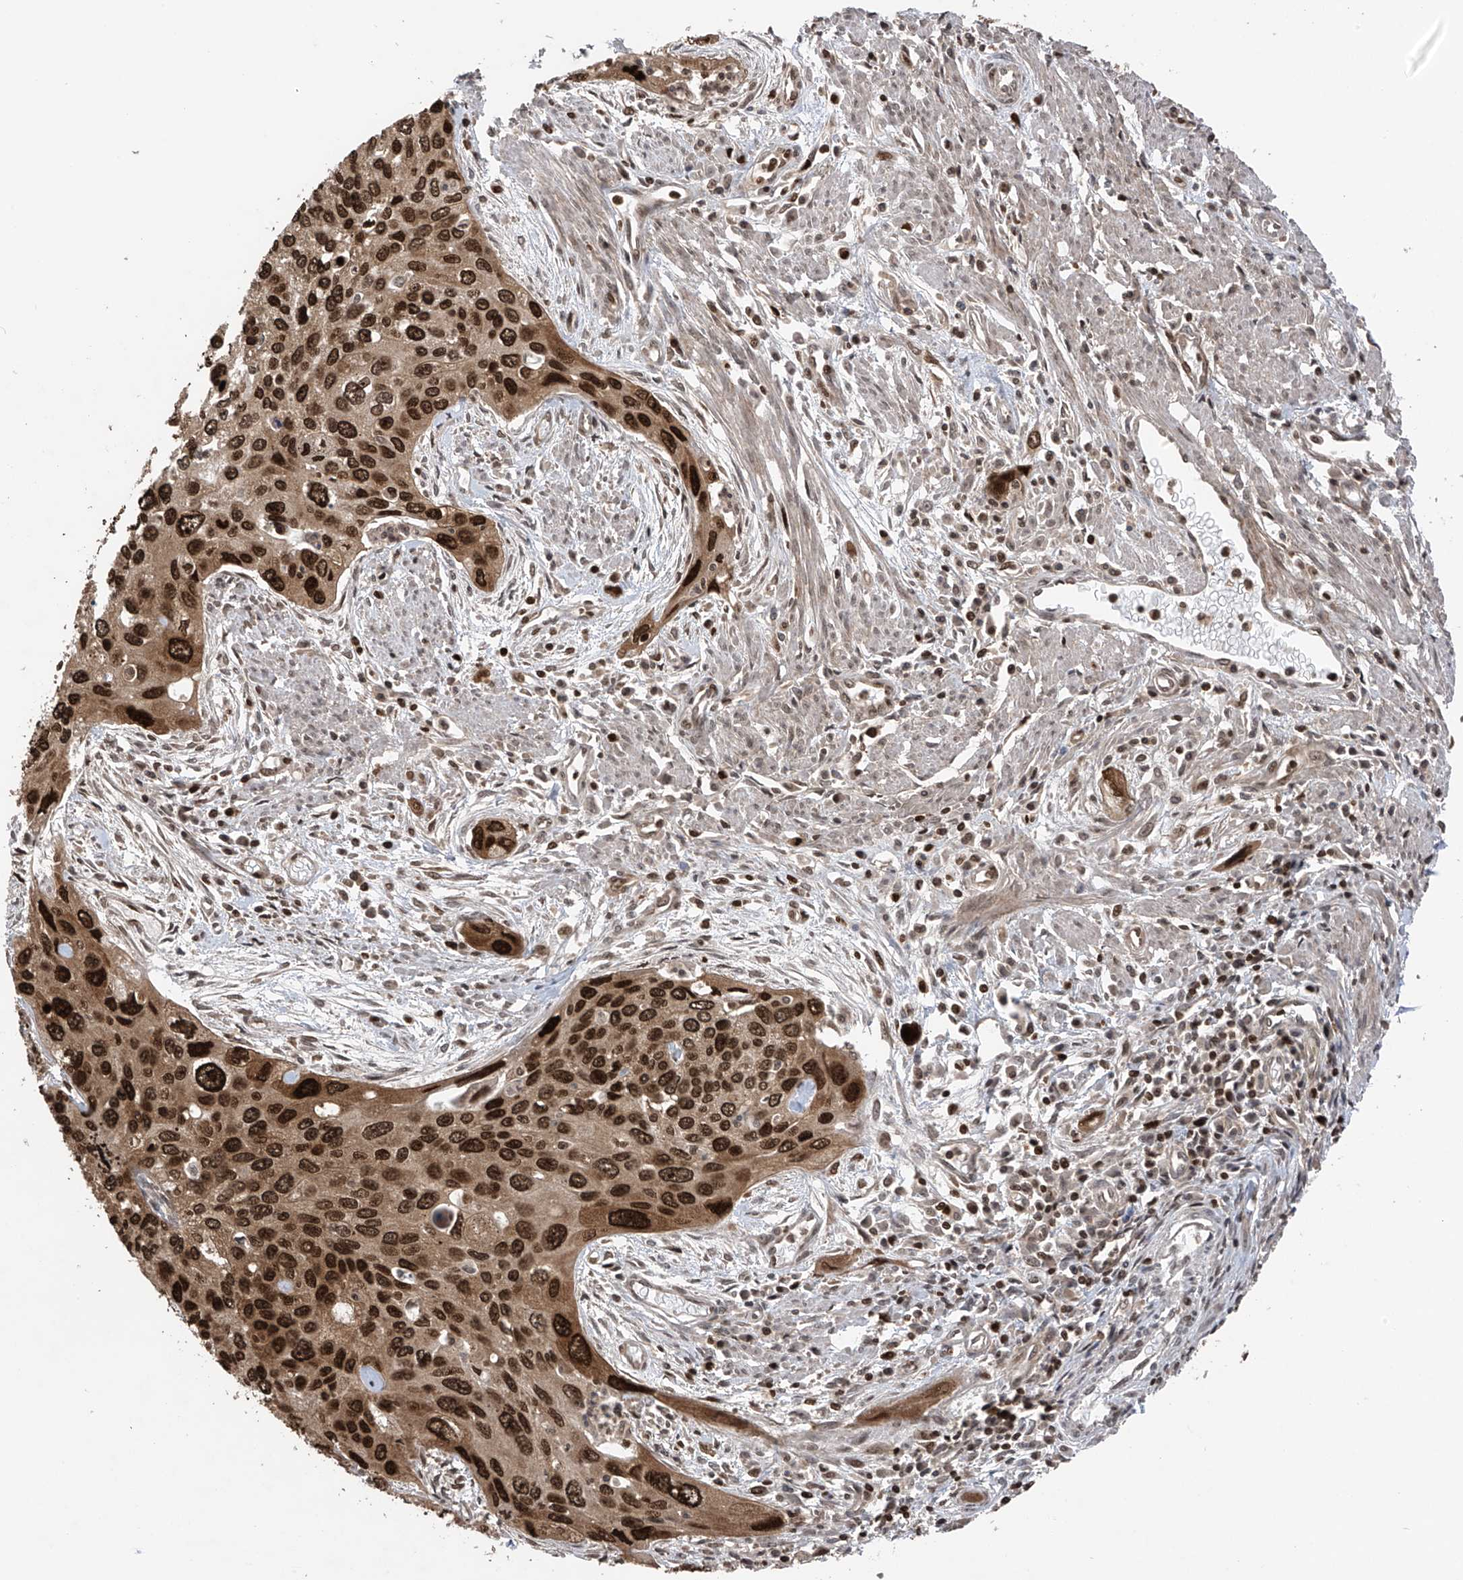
{"staining": {"intensity": "strong", "quantity": ">75%", "location": "cytoplasmic/membranous,nuclear"}, "tissue": "cervical cancer", "cell_type": "Tumor cells", "image_type": "cancer", "snomed": [{"axis": "morphology", "description": "Squamous cell carcinoma, NOS"}, {"axis": "topography", "description": "Cervix"}], "caption": "A brown stain highlights strong cytoplasmic/membranous and nuclear staining of a protein in human squamous cell carcinoma (cervical) tumor cells.", "gene": "DNAJC9", "patient": {"sex": "female", "age": 55}}